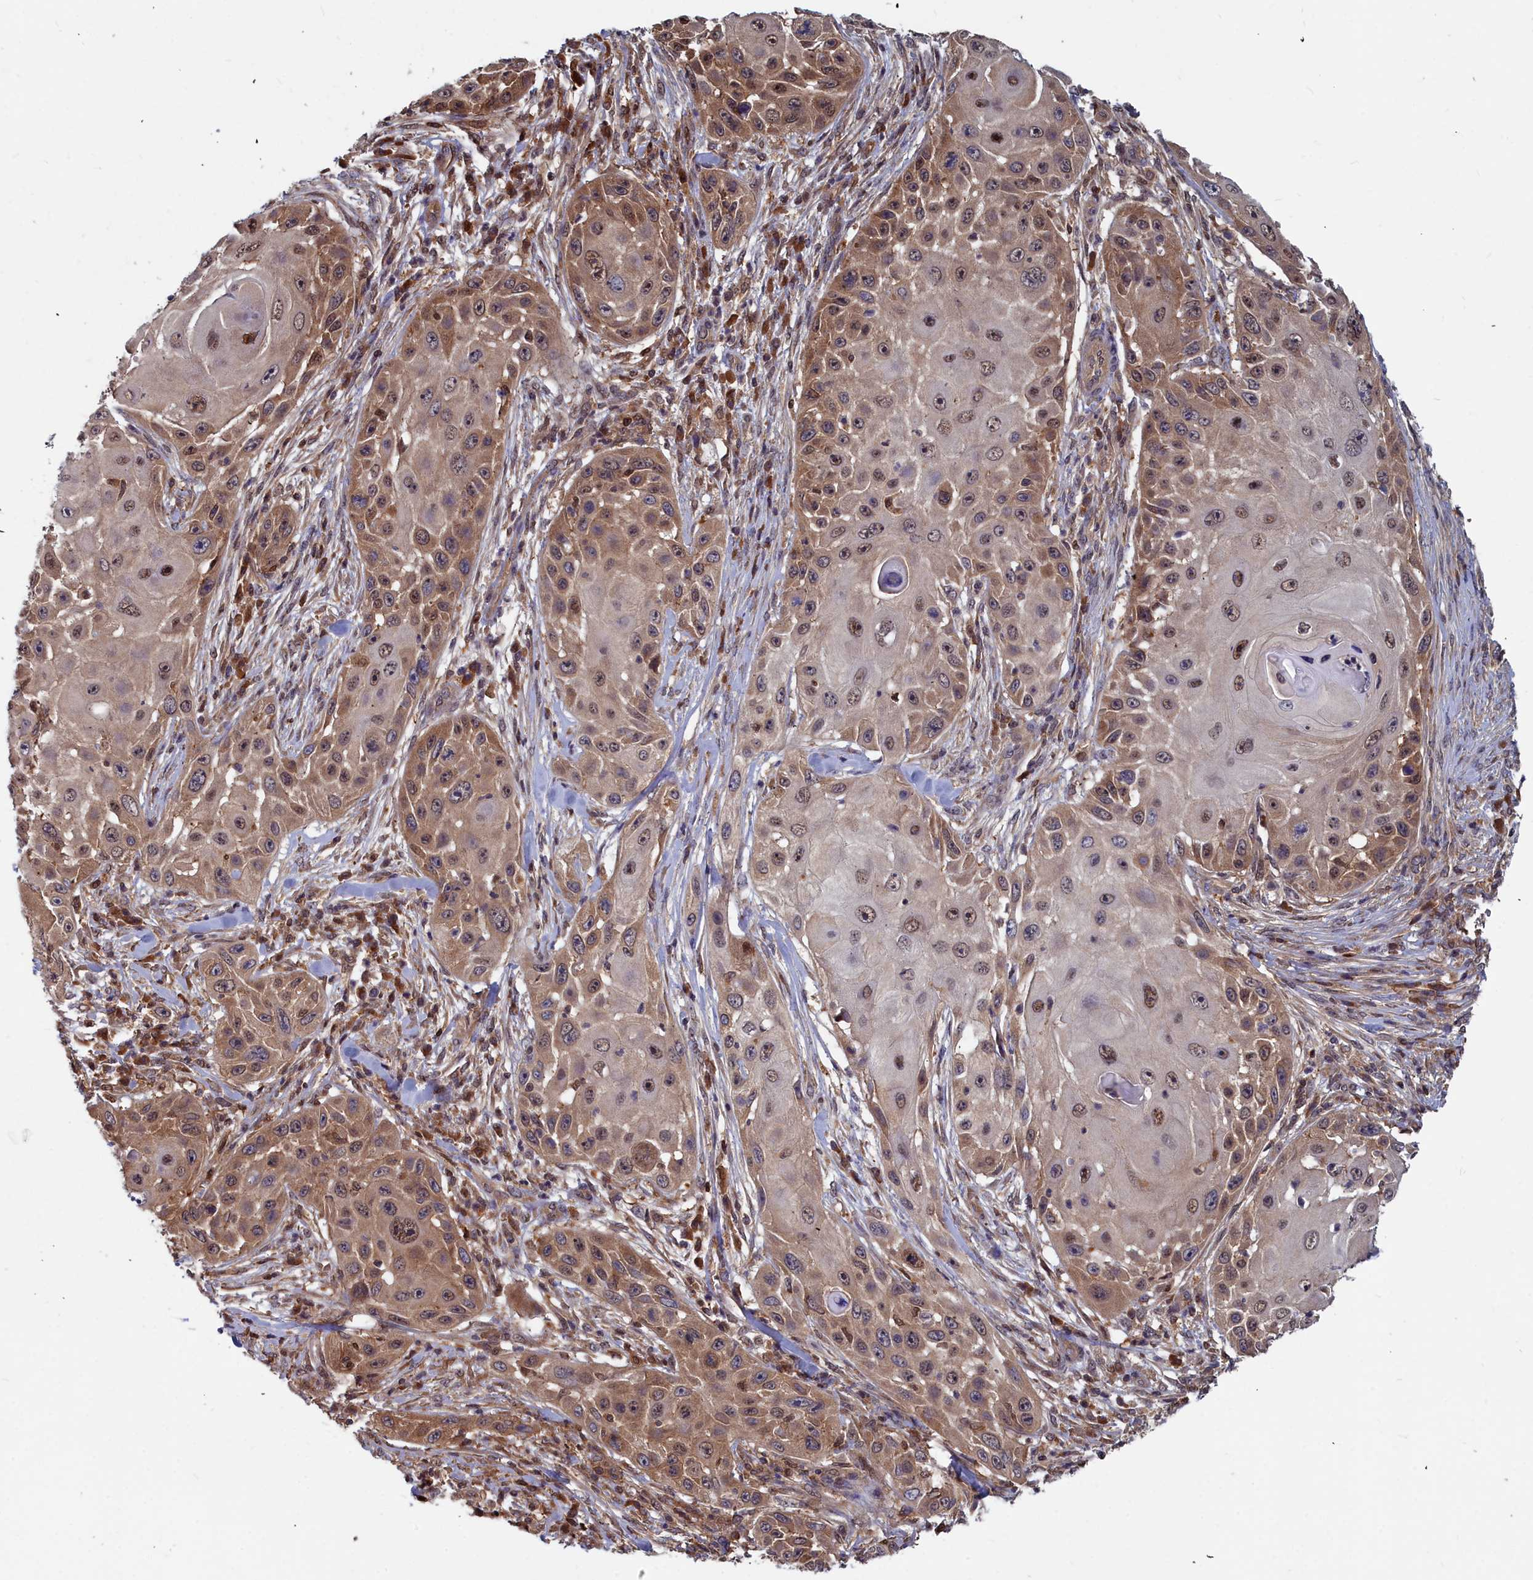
{"staining": {"intensity": "moderate", "quantity": ">75%", "location": "cytoplasmic/membranous,nuclear"}, "tissue": "skin cancer", "cell_type": "Tumor cells", "image_type": "cancer", "snomed": [{"axis": "morphology", "description": "Squamous cell carcinoma, NOS"}, {"axis": "topography", "description": "Skin"}], "caption": "Moderate cytoplasmic/membranous and nuclear positivity for a protein is present in about >75% of tumor cells of skin cancer using immunohistochemistry (IHC).", "gene": "GFRA2", "patient": {"sex": "female", "age": 44}}